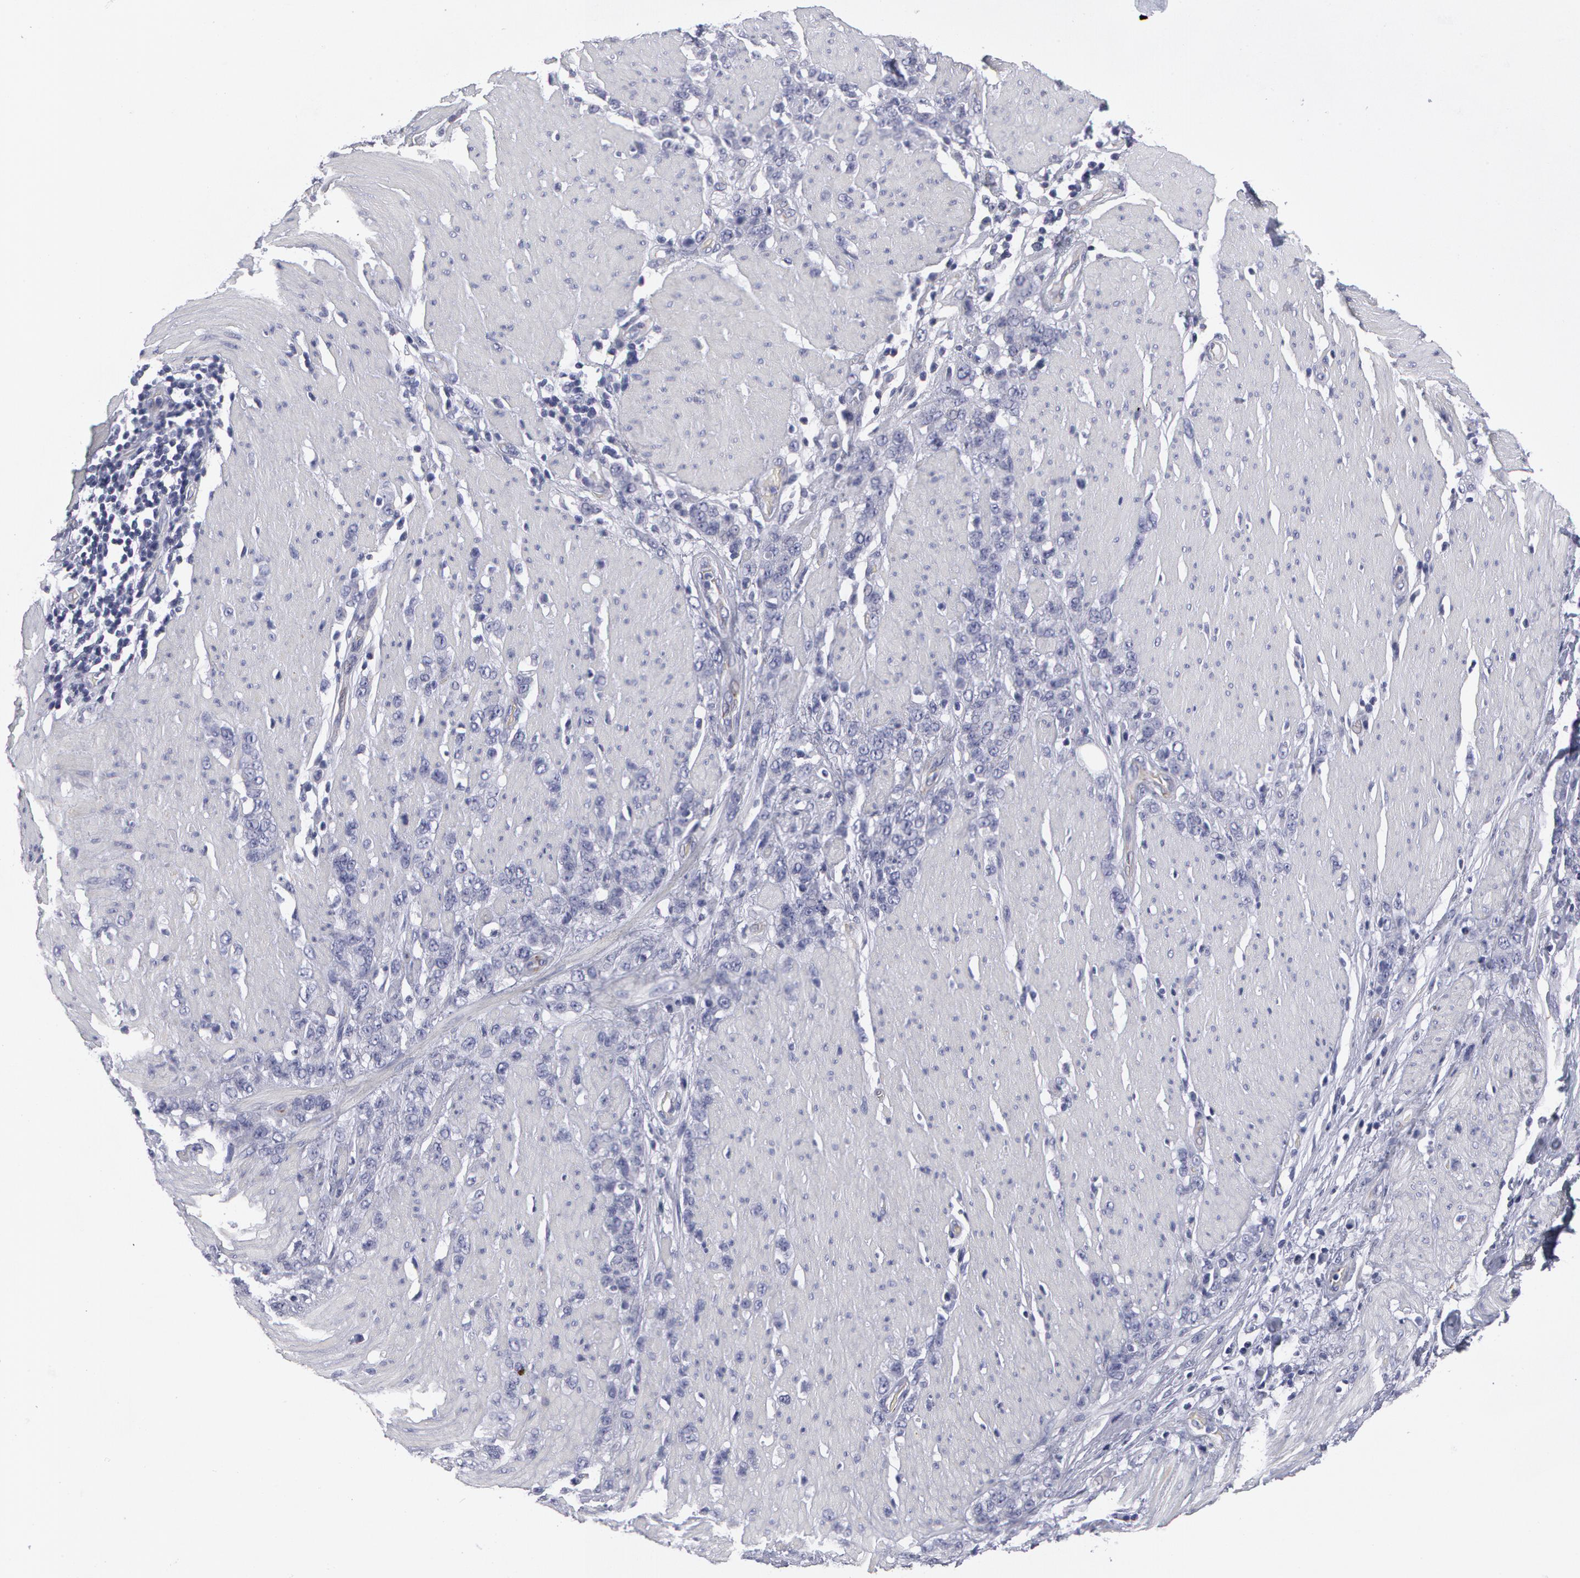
{"staining": {"intensity": "negative", "quantity": "none", "location": "none"}, "tissue": "stomach cancer", "cell_type": "Tumor cells", "image_type": "cancer", "snomed": [{"axis": "morphology", "description": "Adenocarcinoma, NOS"}, {"axis": "topography", "description": "Stomach, lower"}], "caption": "Immunohistochemical staining of stomach adenocarcinoma exhibits no significant expression in tumor cells.", "gene": "SMC1B", "patient": {"sex": "male", "age": 88}}